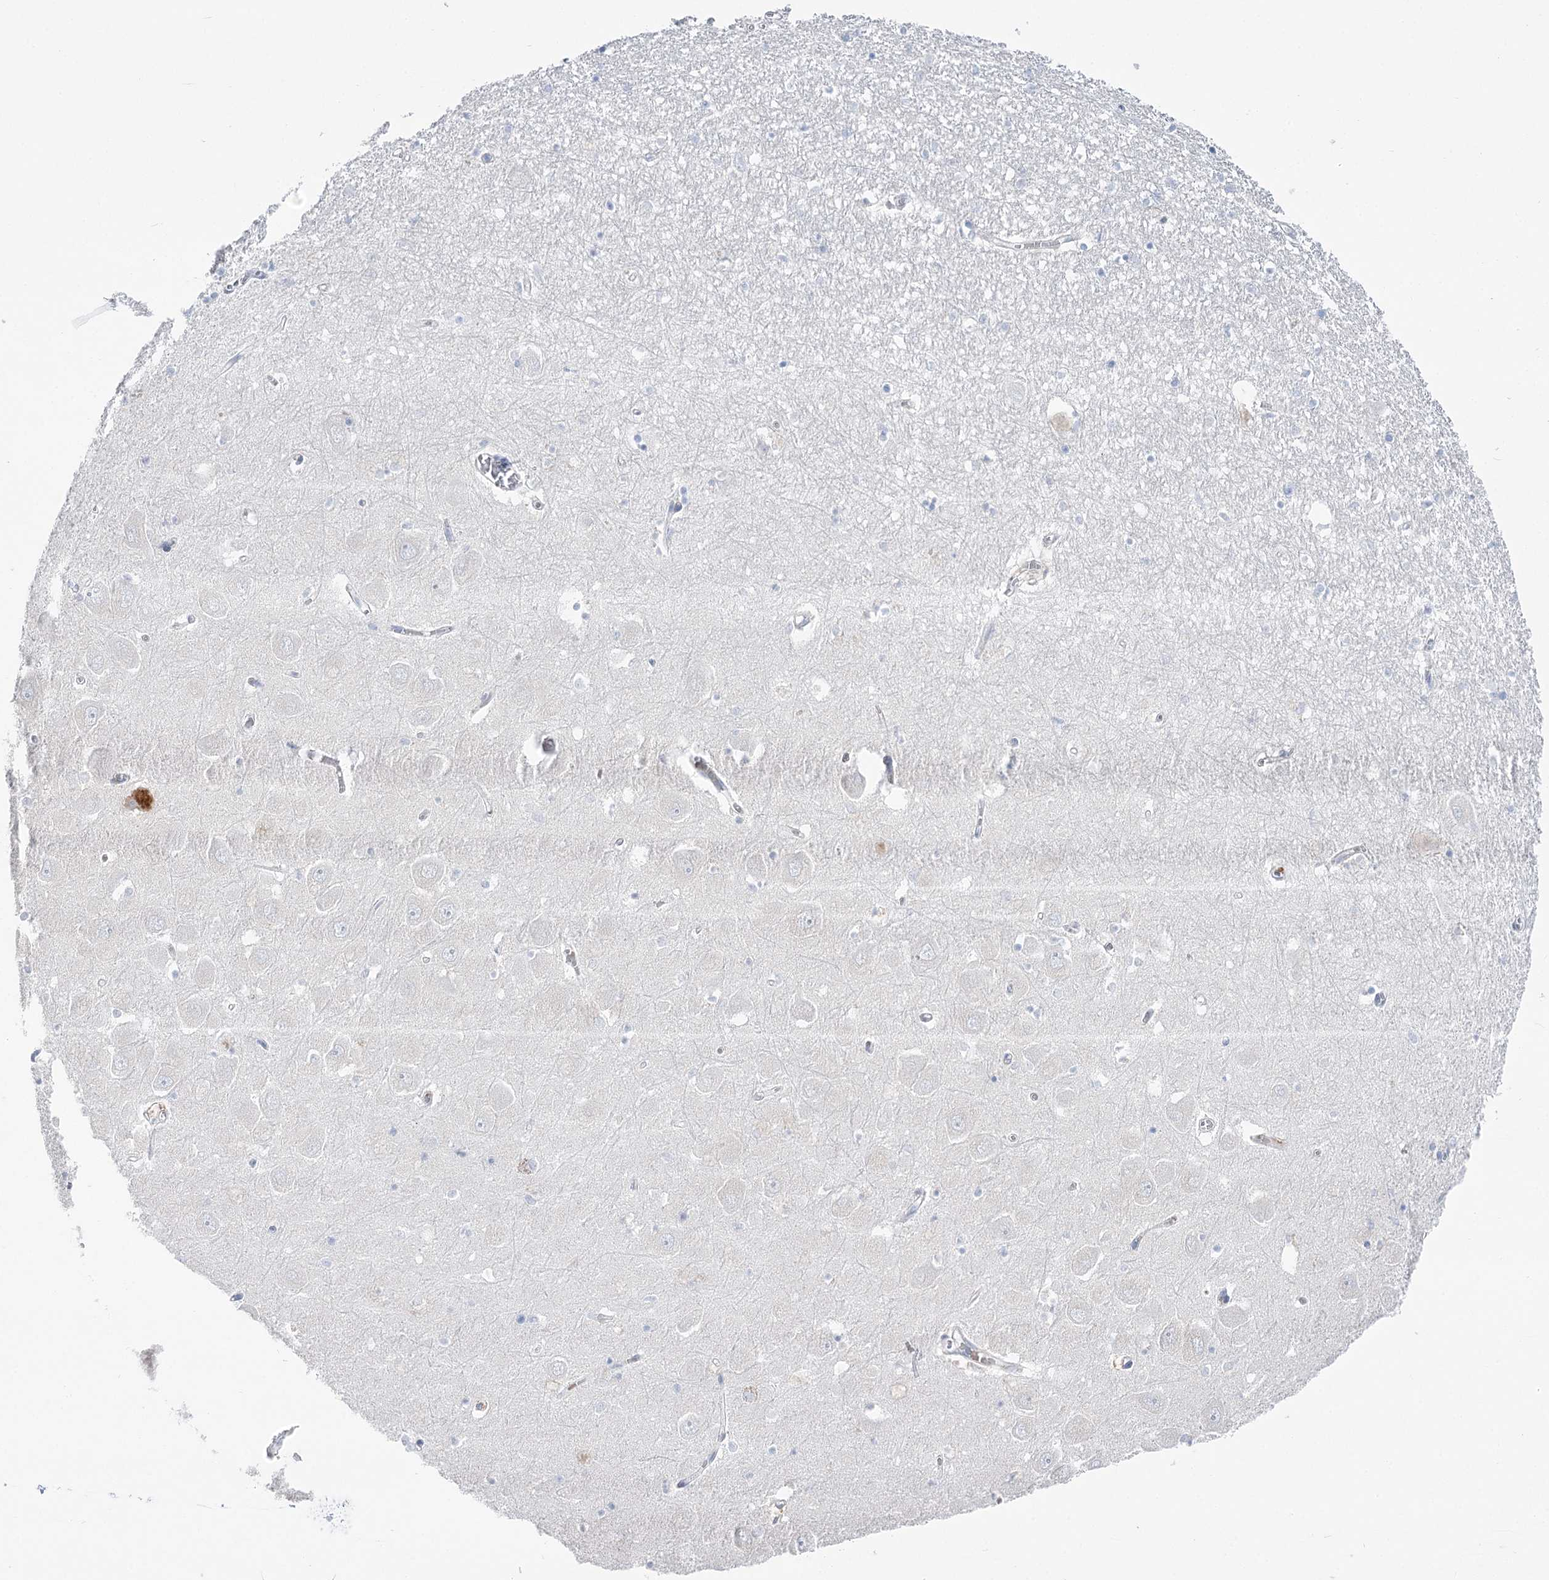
{"staining": {"intensity": "negative", "quantity": "none", "location": "none"}, "tissue": "hippocampus", "cell_type": "Glial cells", "image_type": "normal", "snomed": [{"axis": "morphology", "description": "Normal tissue, NOS"}, {"axis": "topography", "description": "Hippocampus"}], "caption": "Hippocampus stained for a protein using immunohistochemistry (IHC) displays no positivity glial cells.", "gene": "SIAE", "patient": {"sex": "male", "age": 70}}